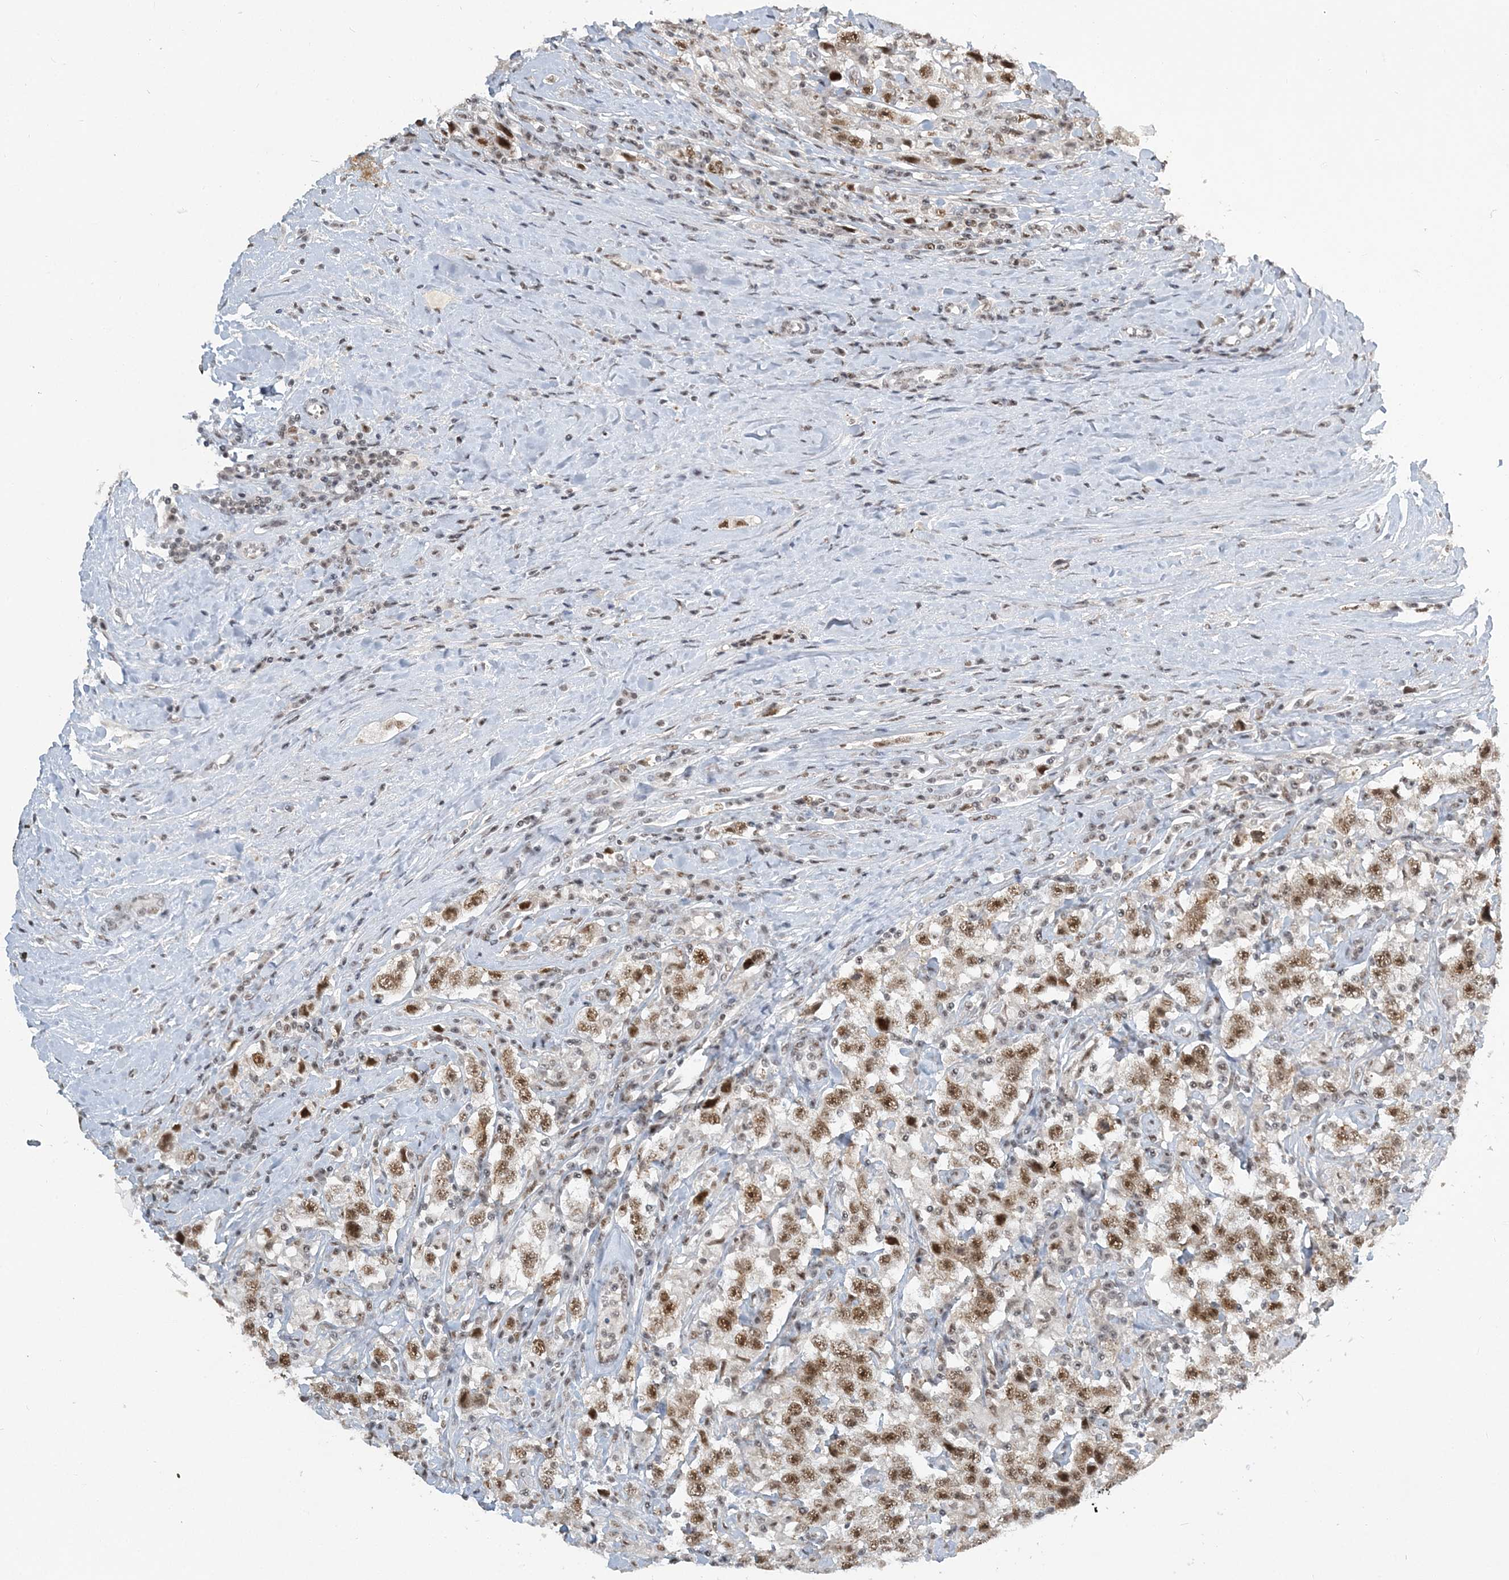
{"staining": {"intensity": "moderate", "quantity": ">75%", "location": "nuclear"}, "tissue": "testis cancer", "cell_type": "Tumor cells", "image_type": "cancer", "snomed": [{"axis": "morphology", "description": "Seminoma, NOS"}, {"axis": "topography", "description": "Testis"}], "caption": "A histopathology image of human testis cancer stained for a protein displays moderate nuclear brown staining in tumor cells.", "gene": "PLRG1", "patient": {"sex": "male", "age": 41}}